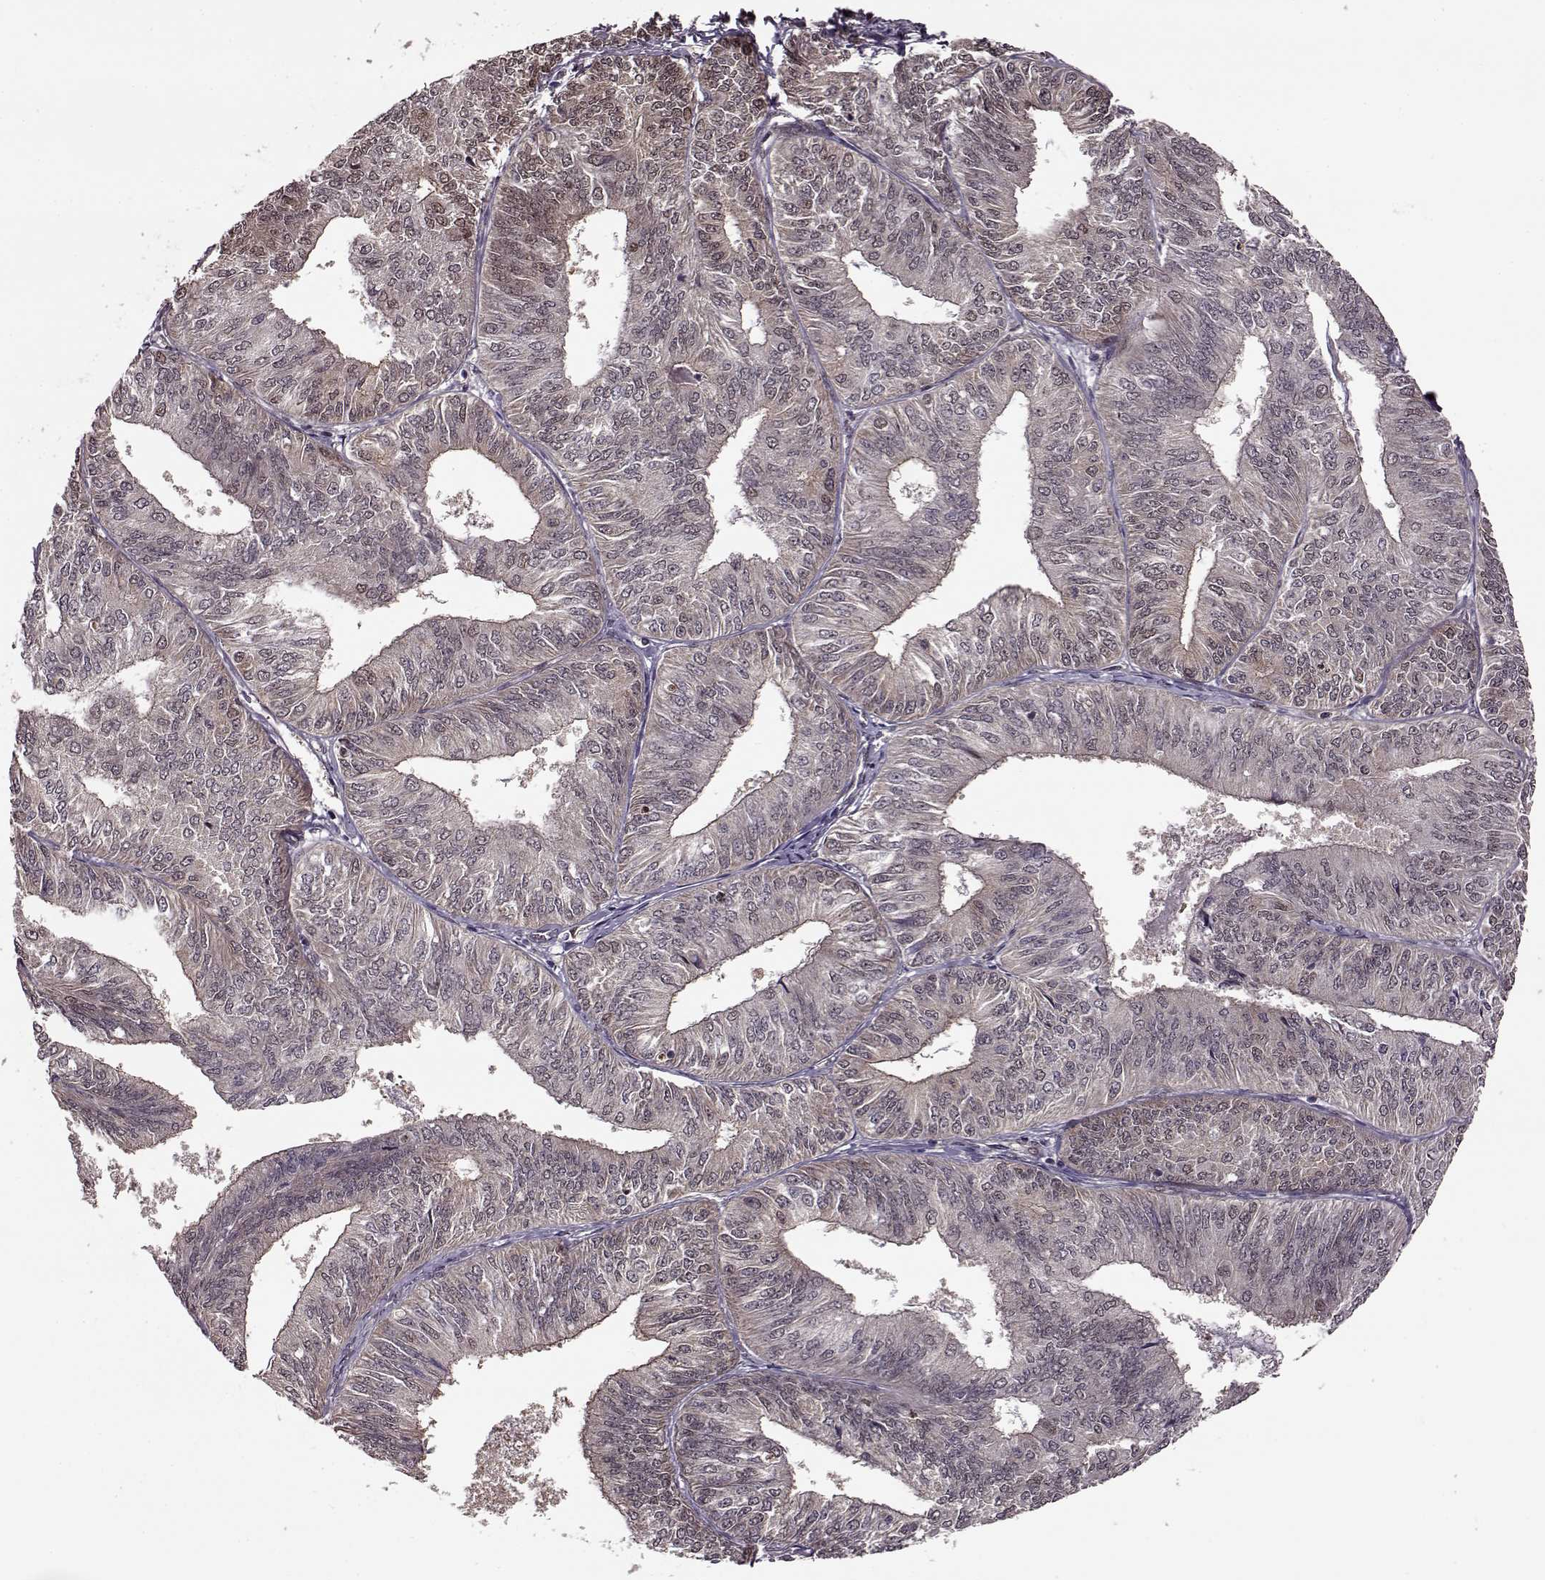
{"staining": {"intensity": "weak", "quantity": "<25%", "location": "nuclear"}, "tissue": "endometrial cancer", "cell_type": "Tumor cells", "image_type": "cancer", "snomed": [{"axis": "morphology", "description": "Adenocarcinoma, NOS"}, {"axis": "topography", "description": "Endometrium"}], "caption": "The micrograph demonstrates no staining of tumor cells in endometrial cancer.", "gene": "FTO", "patient": {"sex": "female", "age": 58}}